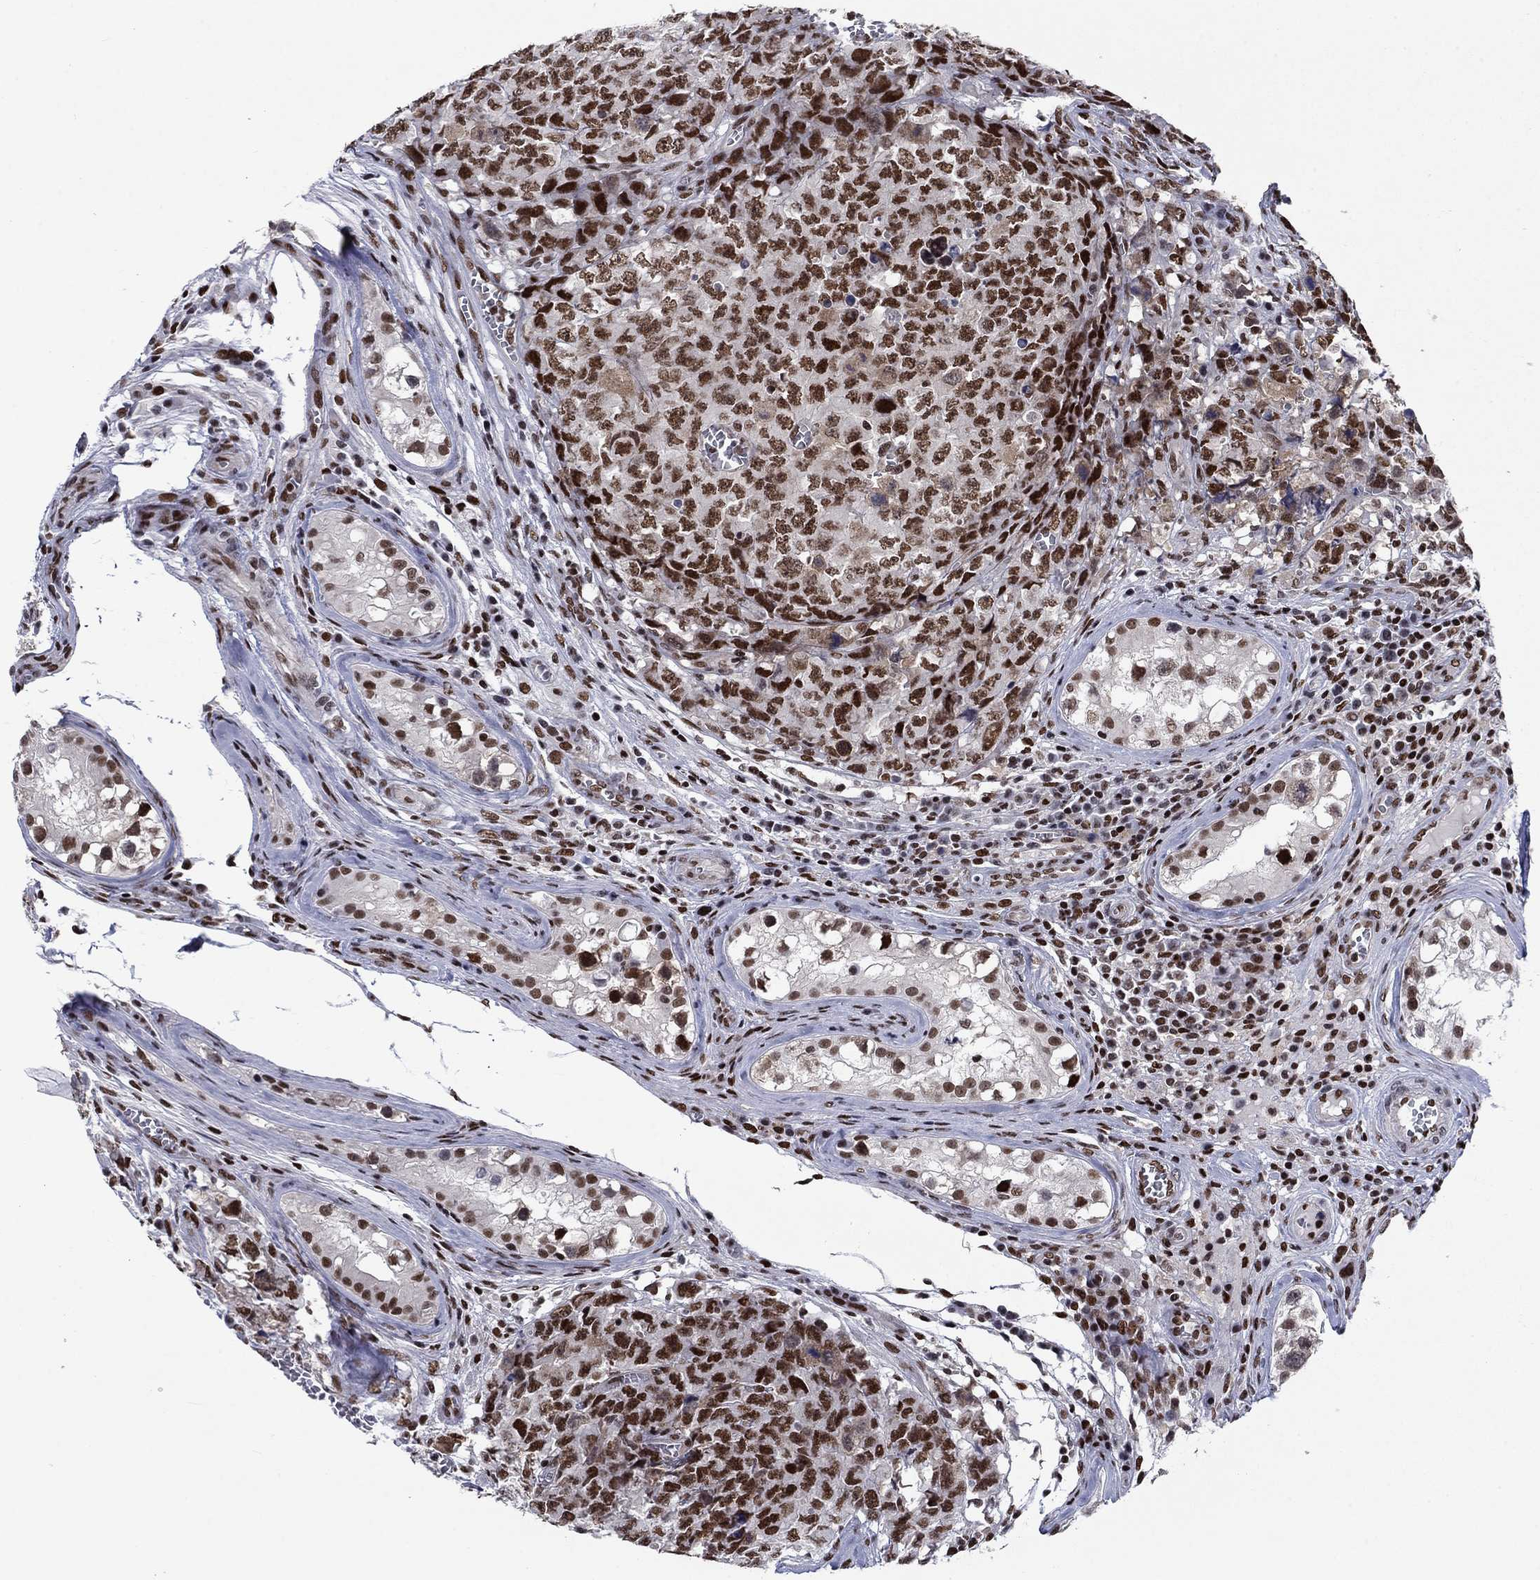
{"staining": {"intensity": "moderate", "quantity": ">75%", "location": "nuclear"}, "tissue": "testis cancer", "cell_type": "Tumor cells", "image_type": "cancer", "snomed": [{"axis": "morphology", "description": "Carcinoma, Embryonal, NOS"}, {"axis": "topography", "description": "Testis"}], "caption": "DAB immunohistochemical staining of testis cancer (embryonal carcinoma) displays moderate nuclear protein staining in about >75% of tumor cells.", "gene": "RPRD1B", "patient": {"sex": "male", "age": 23}}